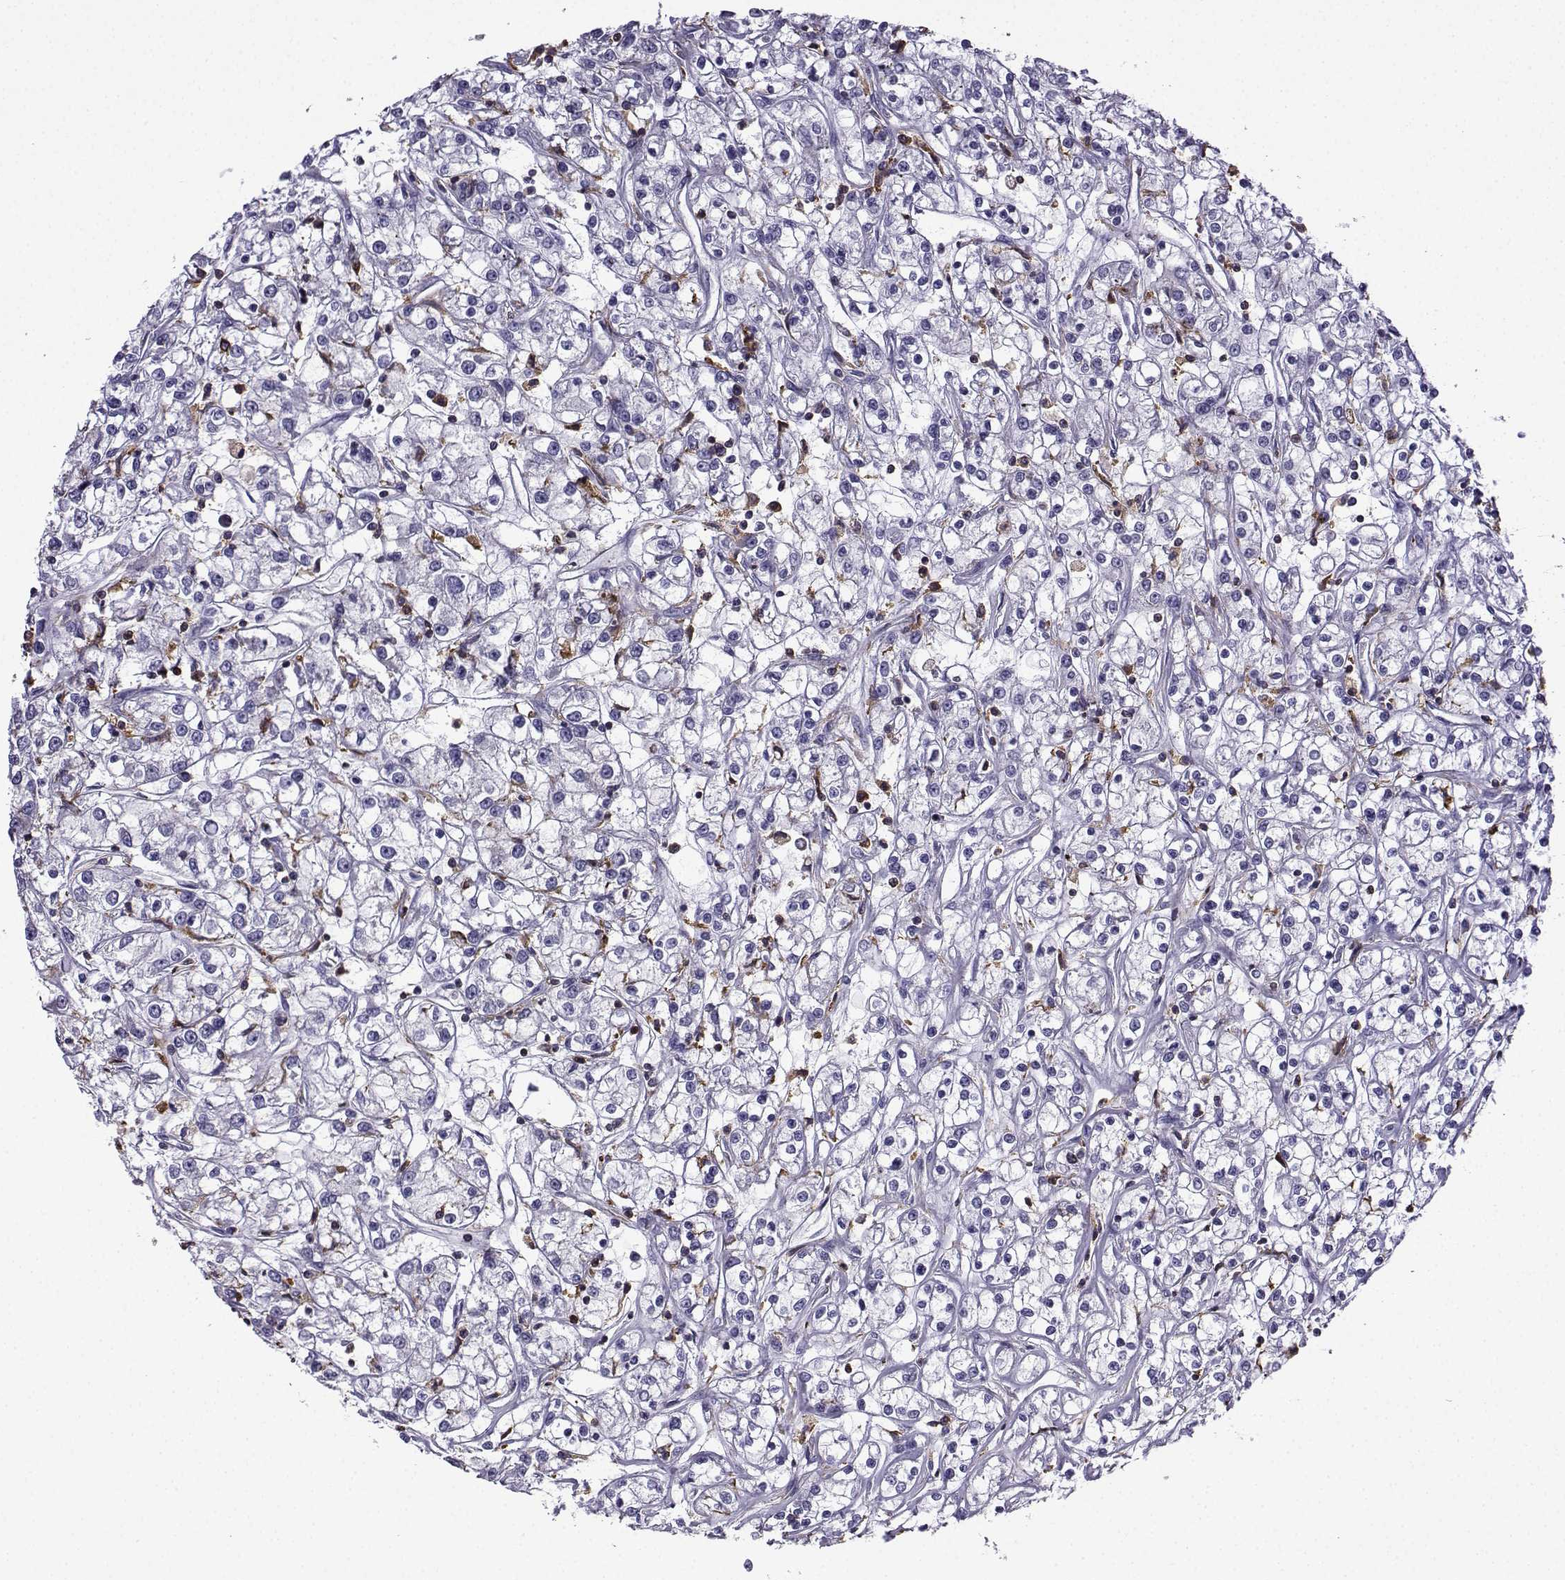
{"staining": {"intensity": "negative", "quantity": "none", "location": "none"}, "tissue": "renal cancer", "cell_type": "Tumor cells", "image_type": "cancer", "snomed": [{"axis": "morphology", "description": "Adenocarcinoma, NOS"}, {"axis": "topography", "description": "Kidney"}], "caption": "Tumor cells show no significant expression in renal adenocarcinoma.", "gene": "DOCK10", "patient": {"sex": "female", "age": 59}}